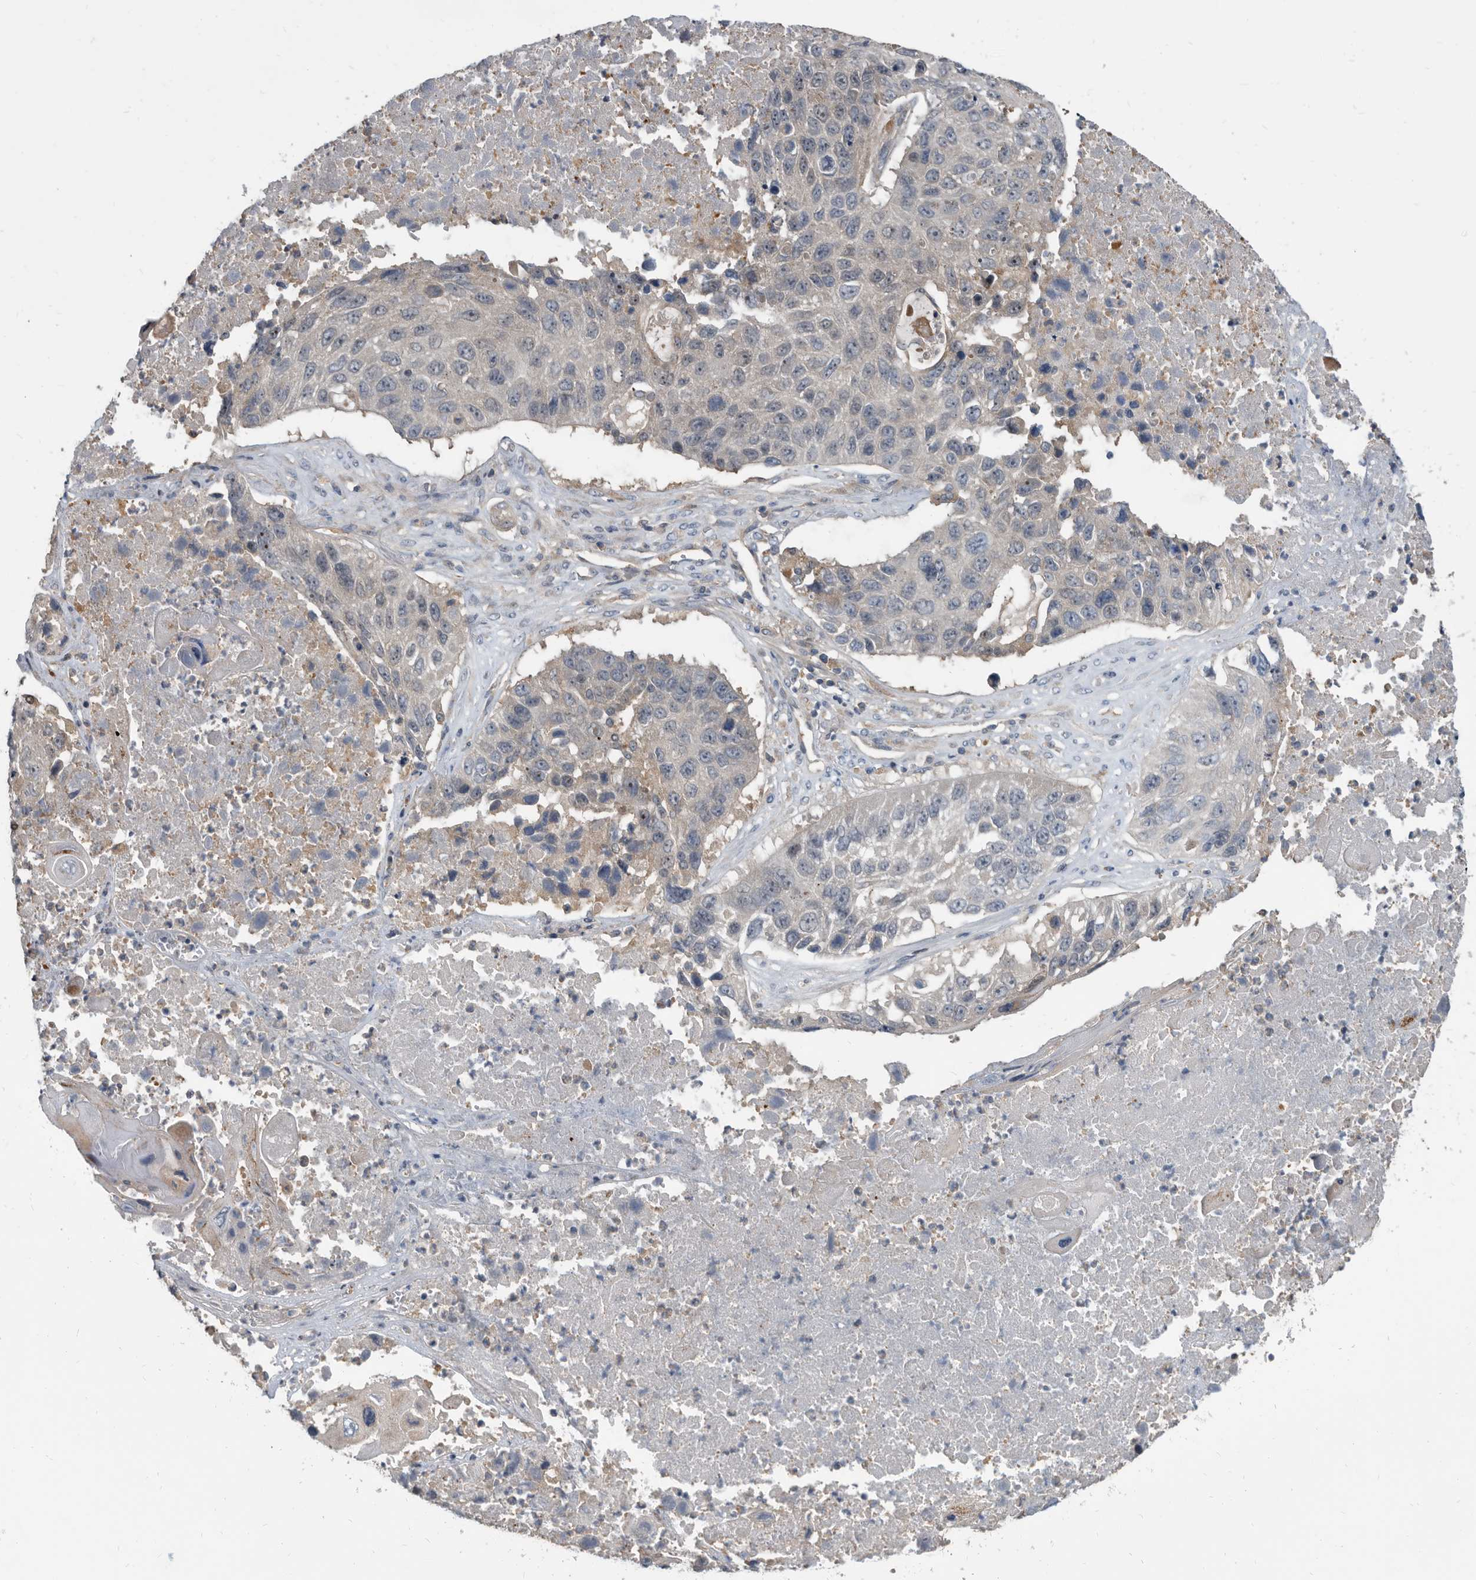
{"staining": {"intensity": "negative", "quantity": "none", "location": "none"}, "tissue": "lung cancer", "cell_type": "Tumor cells", "image_type": "cancer", "snomed": [{"axis": "morphology", "description": "Squamous cell carcinoma, NOS"}, {"axis": "topography", "description": "Lung"}], "caption": "DAB (3,3'-diaminobenzidine) immunohistochemical staining of lung squamous cell carcinoma shows no significant positivity in tumor cells.", "gene": "APEH", "patient": {"sex": "male", "age": 61}}